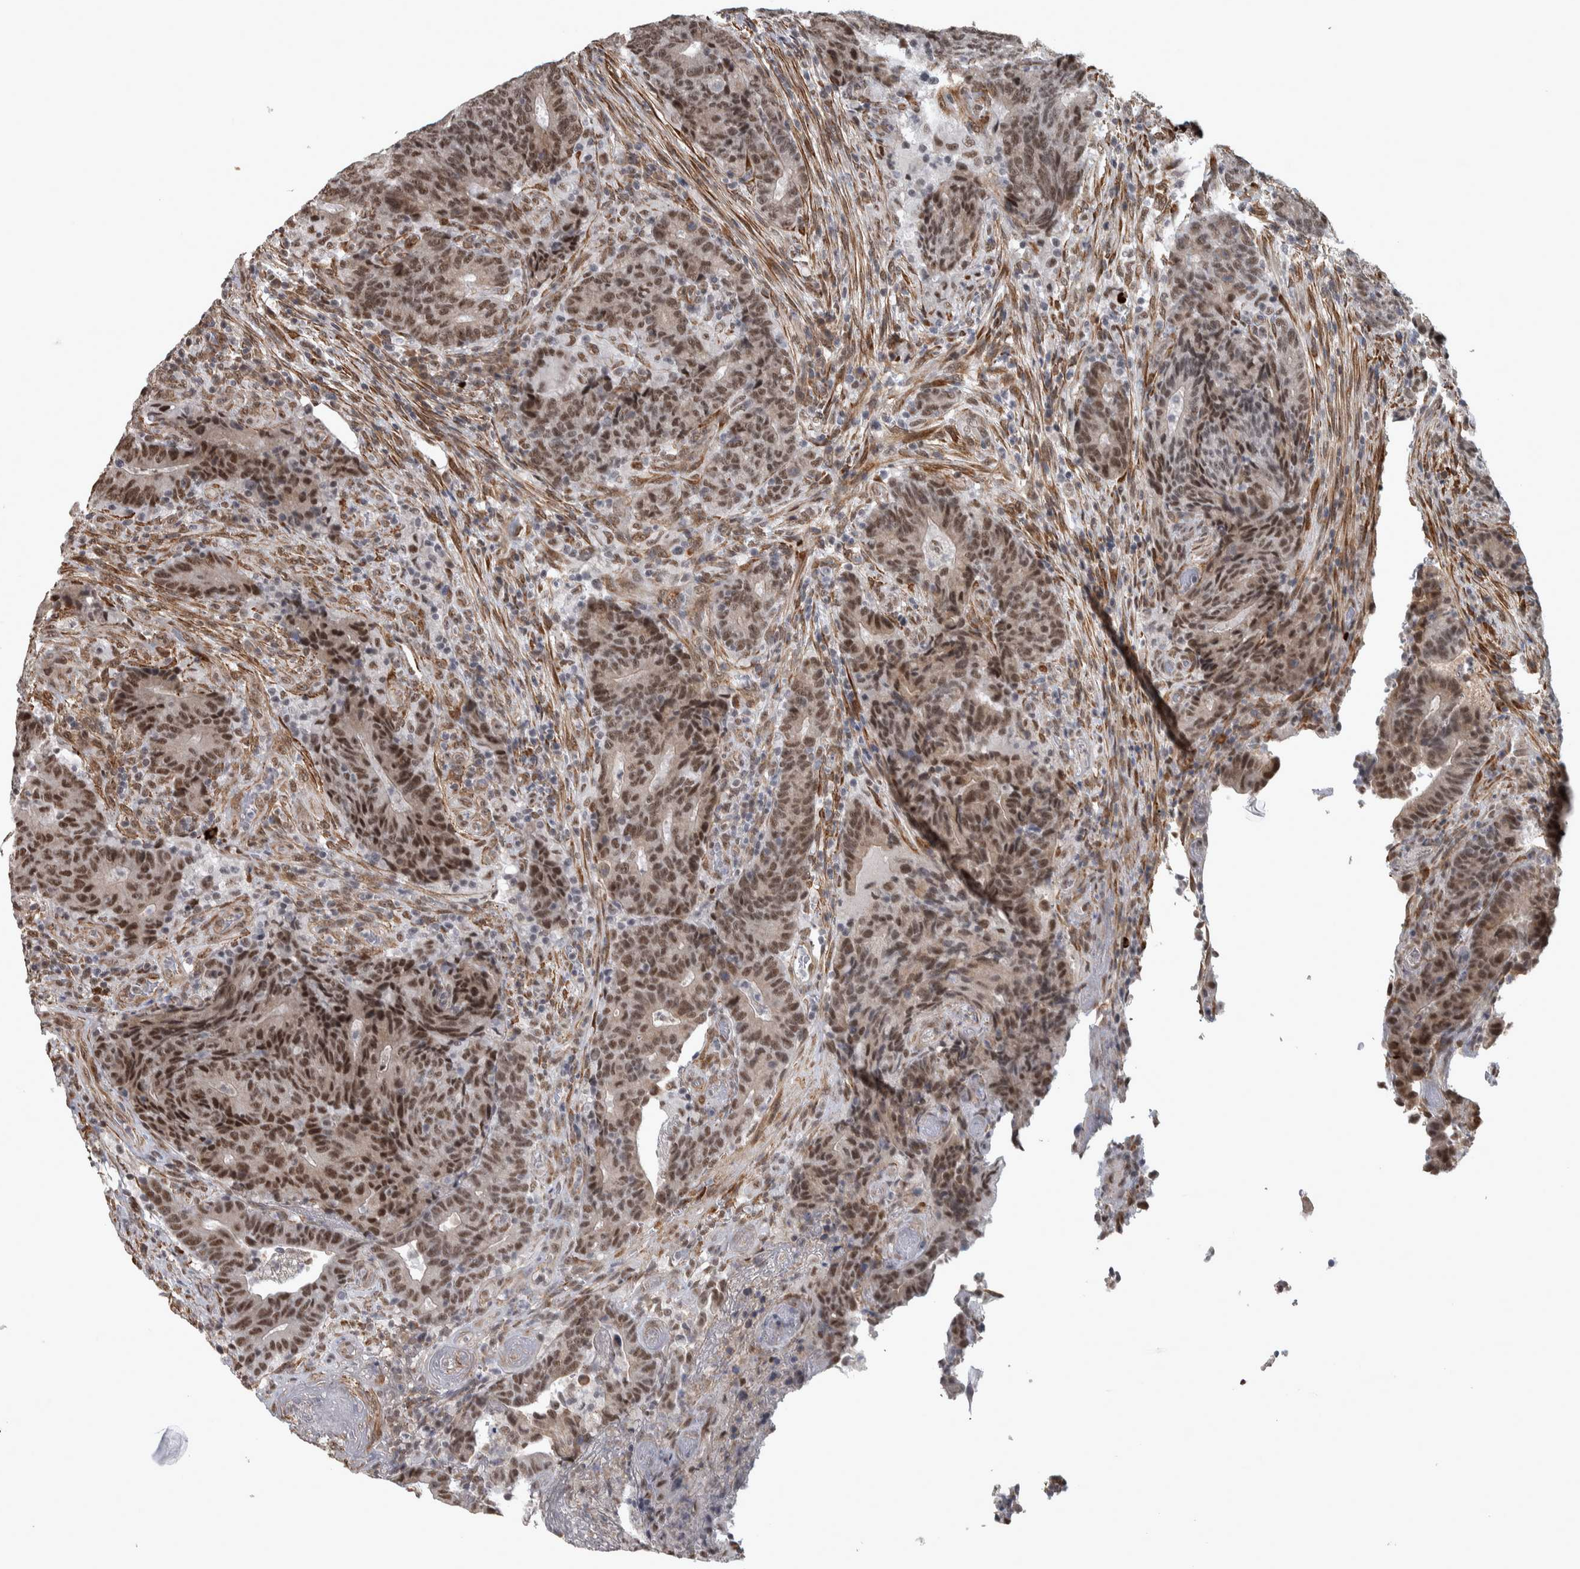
{"staining": {"intensity": "moderate", "quantity": ">75%", "location": "nuclear"}, "tissue": "colorectal cancer", "cell_type": "Tumor cells", "image_type": "cancer", "snomed": [{"axis": "morphology", "description": "Normal tissue, NOS"}, {"axis": "morphology", "description": "Adenocarcinoma, NOS"}, {"axis": "topography", "description": "Colon"}], "caption": "Human adenocarcinoma (colorectal) stained for a protein (brown) demonstrates moderate nuclear positive positivity in approximately >75% of tumor cells.", "gene": "DDX42", "patient": {"sex": "female", "age": 75}}